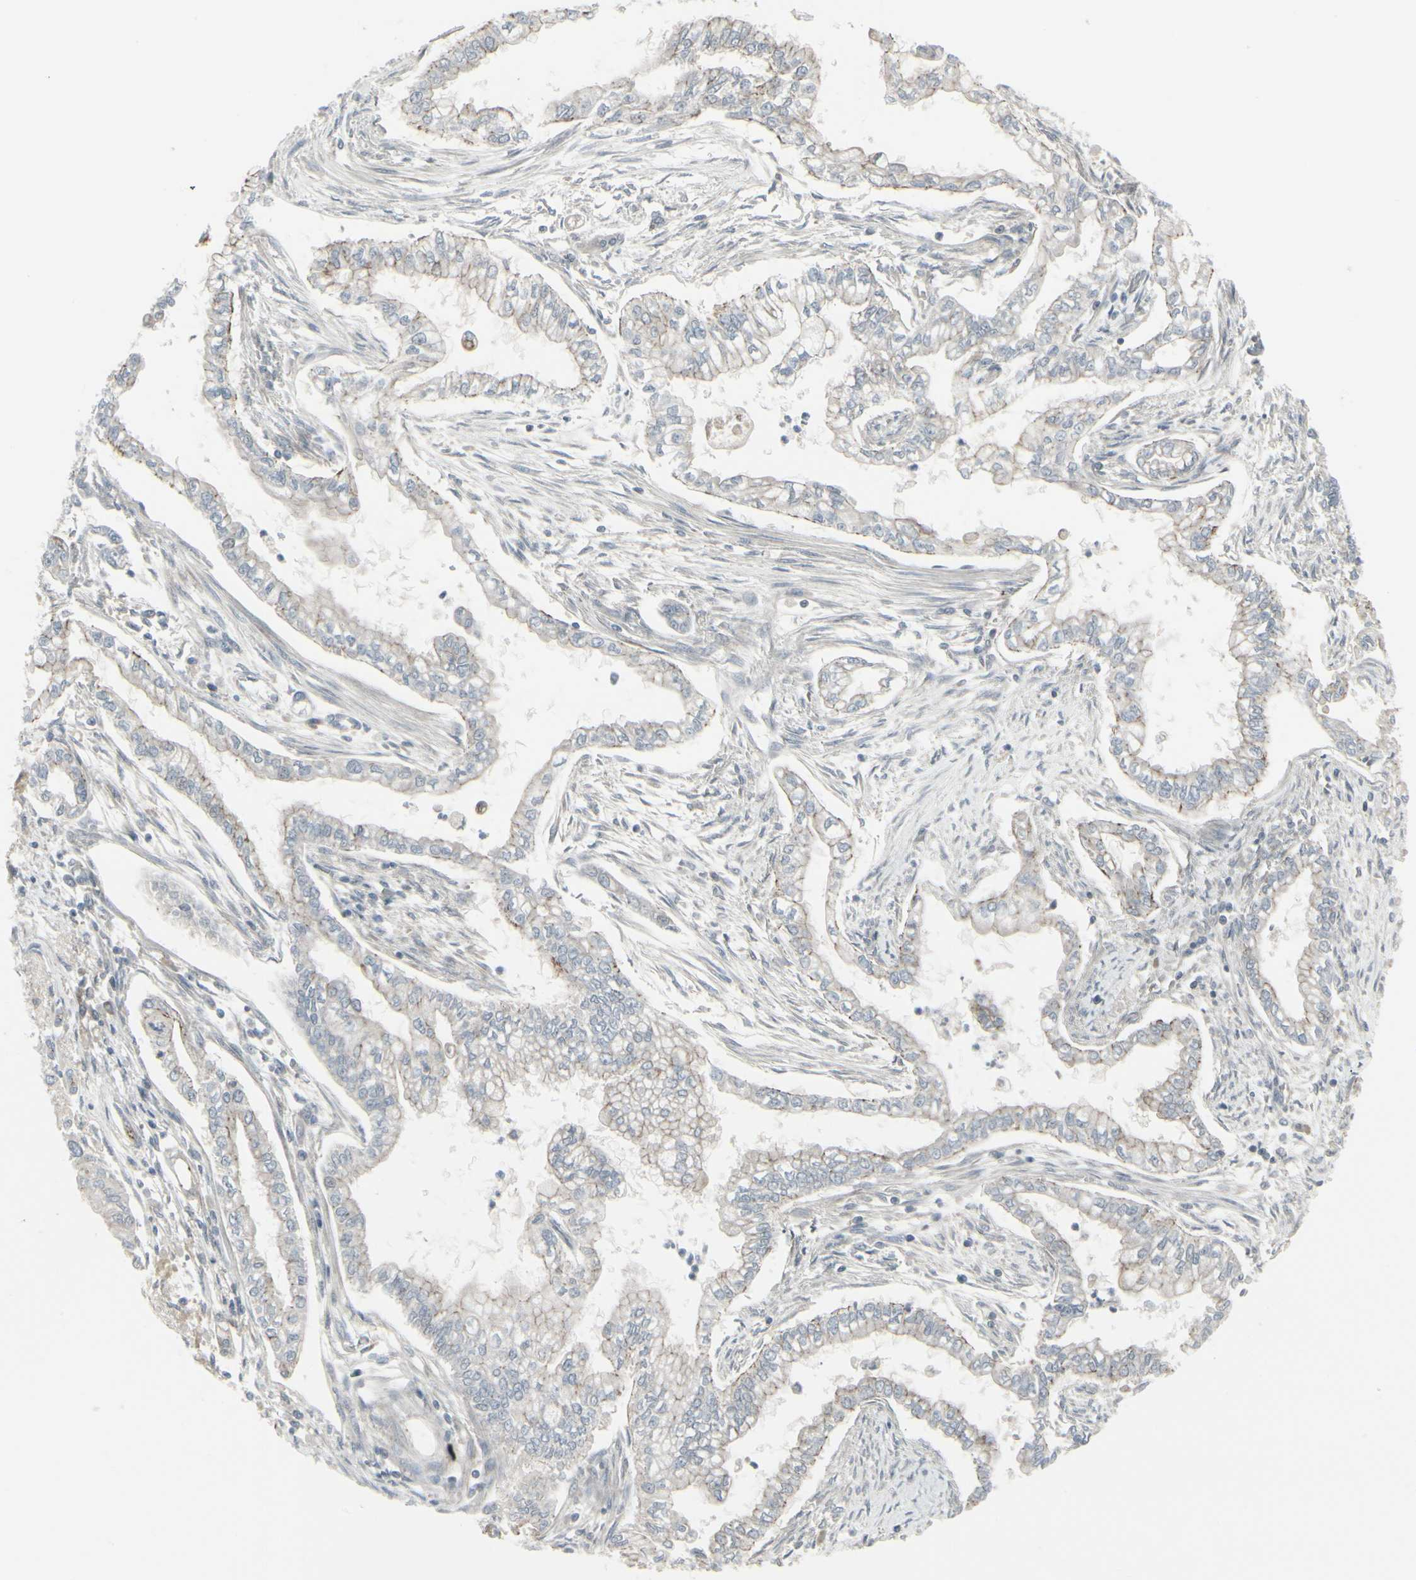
{"staining": {"intensity": "weak", "quantity": ">75%", "location": "cytoplasmic/membranous"}, "tissue": "pancreatic cancer", "cell_type": "Tumor cells", "image_type": "cancer", "snomed": [{"axis": "morphology", "description": "Normal tissue, NOS"}, {"axis": "topography", "description": "Pancreas"}], "caption": "Immunohistochemical staining of human pancreatic cancer demonstrates low levels of weak cytoplasmic/membranous protein staining in approximately >75% of tumor cells.", "gene": "EPS15", "patient": {"sex": "male", "age": 42}}